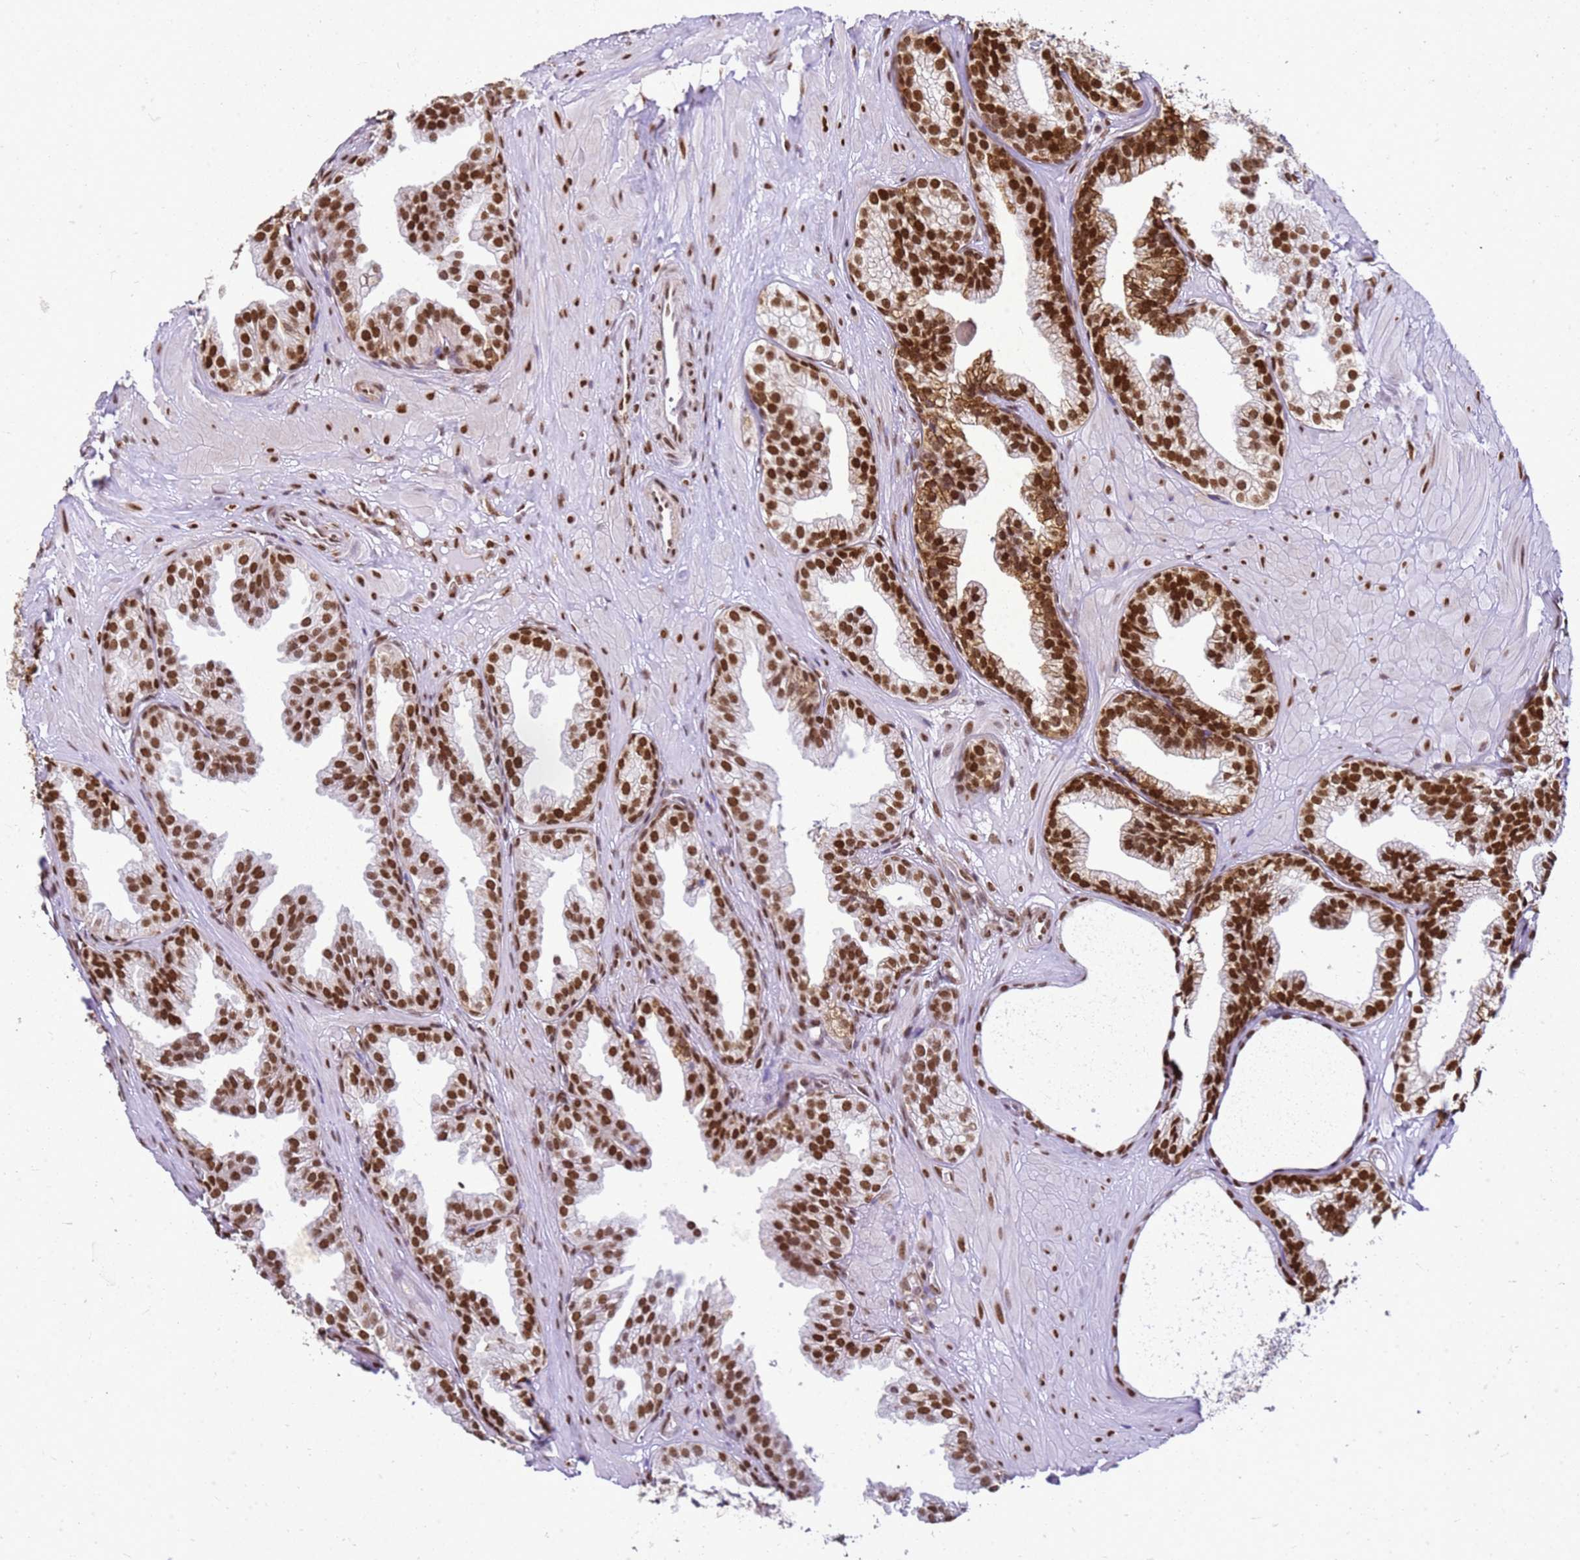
{"staining": {"intensity": "strong", "quantity": ">75%", "location": "nuclear"}, "tissue": "prostate", "cell_type": "Glandular cells", "image_type": "normal", "snomed": [{"axis": "morphology", "description": "Normal tissue, NOS"}, {"axis": "topography", "description": "Prostate"}, {"axis": "topography", "description": "Peripheral nerve tissue"}], "caption": "IHC of unremarkable human prostate reveals high levels of strong nuclear expression in approximately >75% of glandular cells. The protein is shown in brown color, while the nuclei are stained blue.", "gene": "APEX1", "patient": {"sex": "male", "age": 55}}